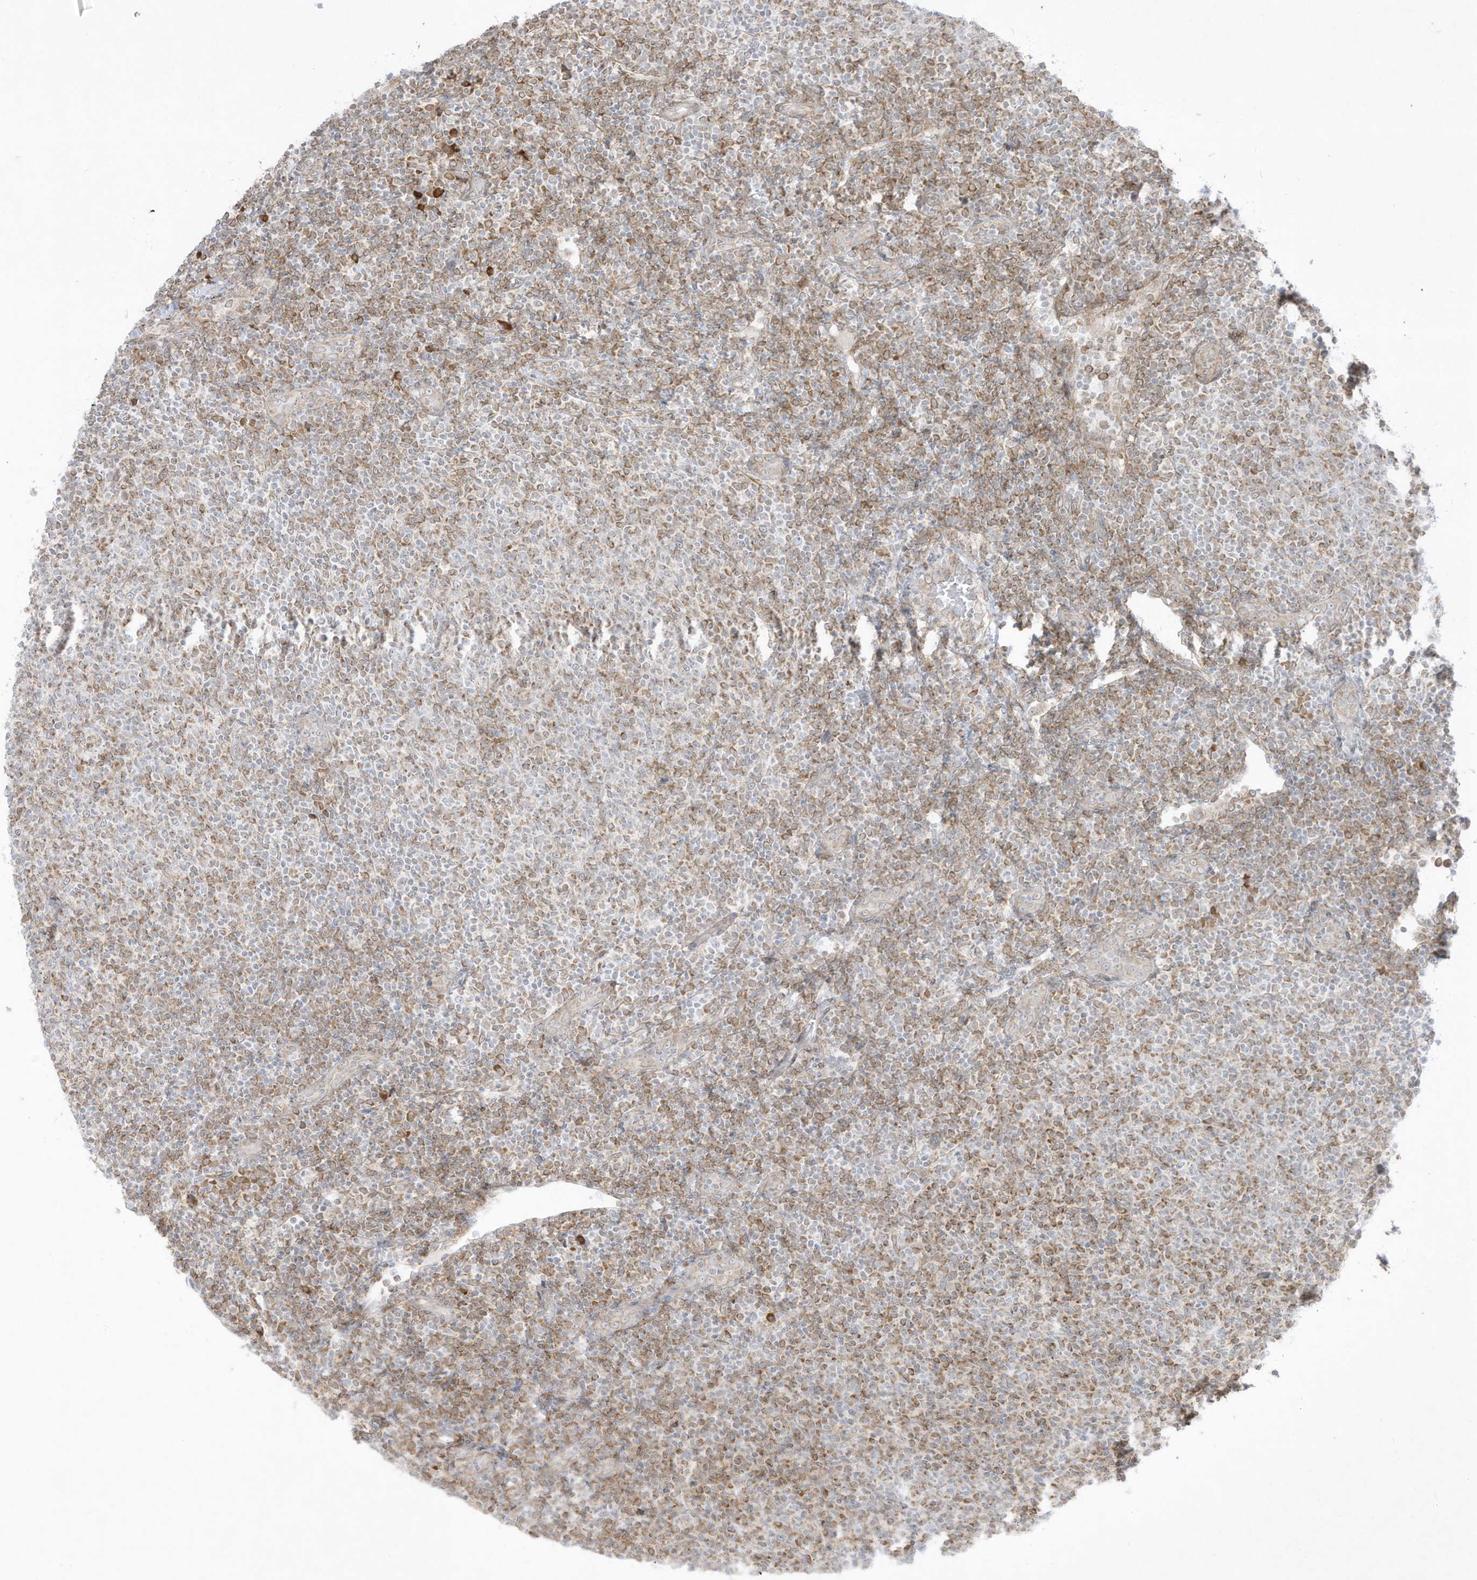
{"staining": {"intensity": "moderate", "quantity": "25%-75%", "location": "cytoplasmic/membranous"}, "tissue": "lymphoma", "cell_type": "Tumor cells", "image_type": "cancer", "snomed": [{"axis": "morphology", "description": "Malignant lymphoma, non-Hodgkin's type, Low grade"}, {"axis": "topography", "description": "Lymph node"}], "caption": "Immunohistochemical staining of lymphoma demonstrates medium levels of moderate cytoplasmic/membranous protein expression in approximately 25%-75% of tumor cells.", "gene": "PTK6", "patient": {"sex": "male", "age": 66}}